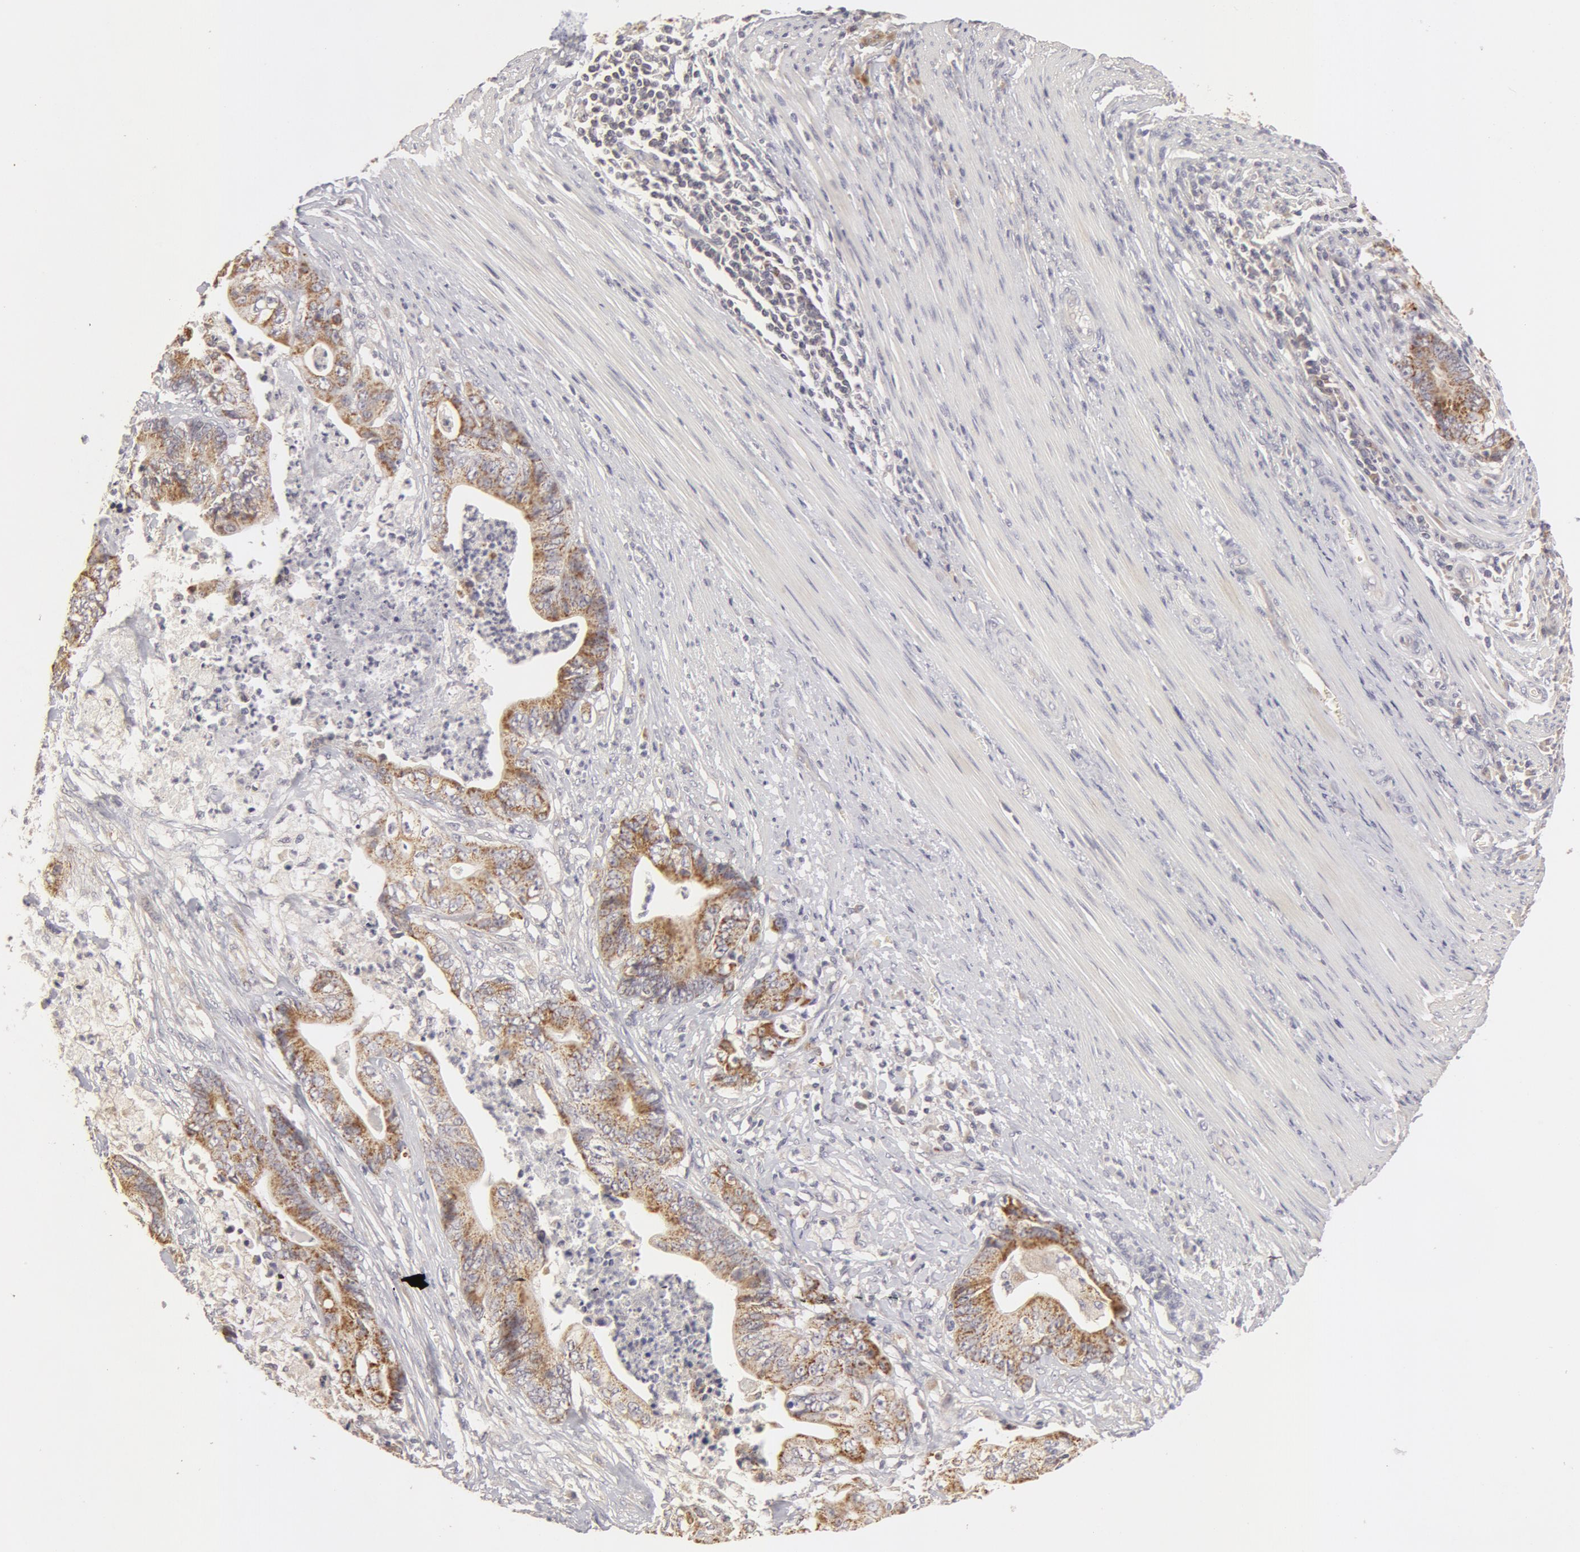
{"staining": {"intensity": "weak", "quantity": "25%-75%", "location": "cytoplasmic/membranous"}, "tissue": "stomach cancer", "cell_type": "Tumor cells", "image_type": "cancer", "snomed": [{"axis": "morphology", "description": "Adenocarcinoma, NOS"}, {"axis": "topography", "description": "Stomach, lower"}], "caption": "Stomach adenocarcinoma stained with DAB immunohistochemistry exhibits low levels of weak cytoplasmic/membranous positivity in approximately 25%-75% of tumor cells.", "gene": "ADPRH", "patient": {"sex": "female", "age": 86}}